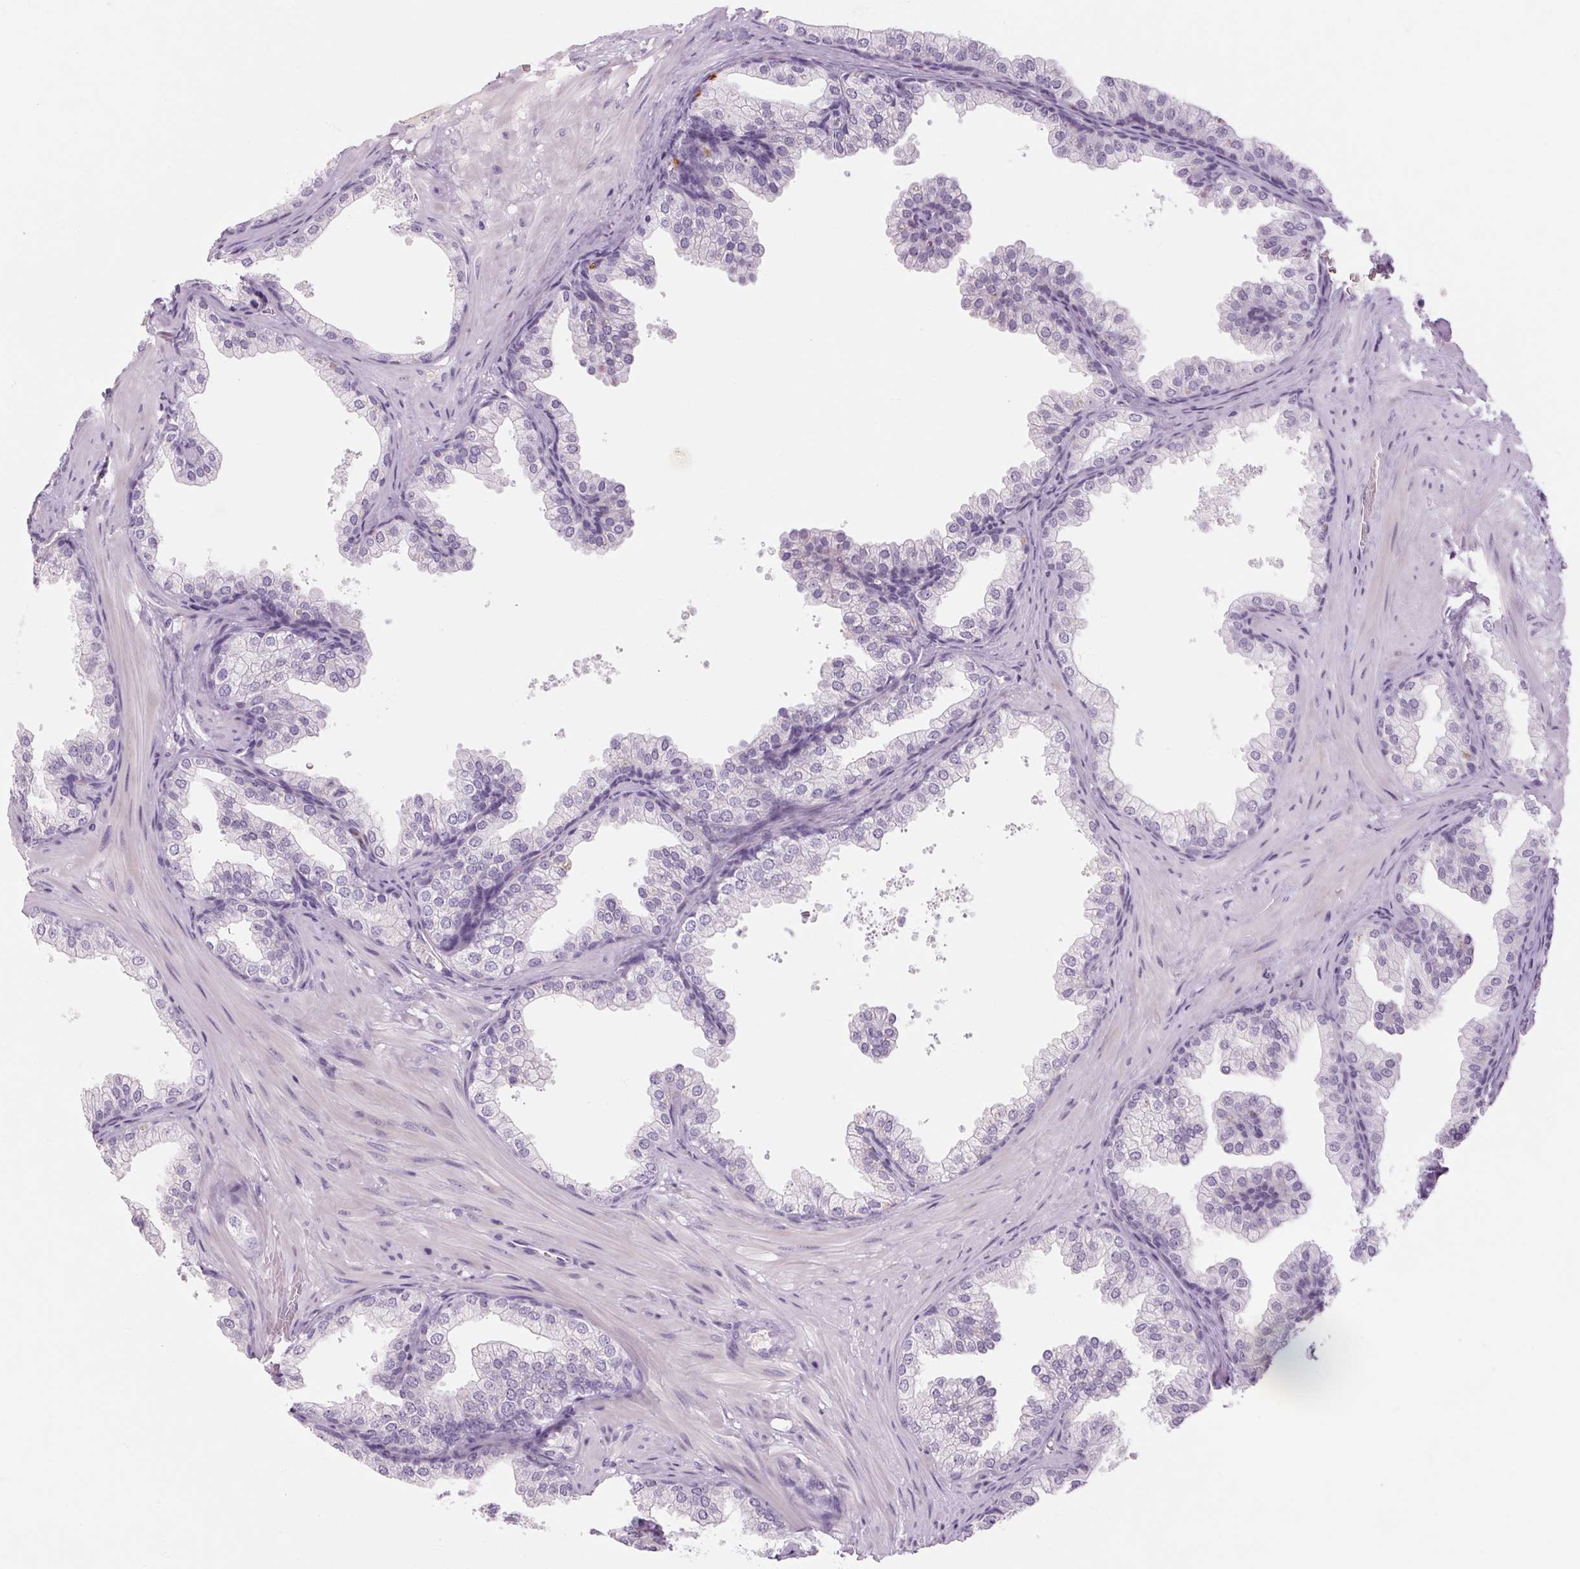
{"staining": {"intensity": "negative", "quantity": "none", "location": "none"}, "tissue": "prostate", "cell_type": "Glandular cells", "image_type": "normal", "snomed": [{"axis": "morphology", "description": "Normal tissue, NOS"}, {"axis": "topography", "description": "Prostate"}], "caption": "Histopathology image shows no protein staining in glandular cells of benign prostate. (DAB IHC visualized using brightfield microscopy, high magnification).", "gene": "RPTN", "patient": {"sex": "male", "age": 37}}